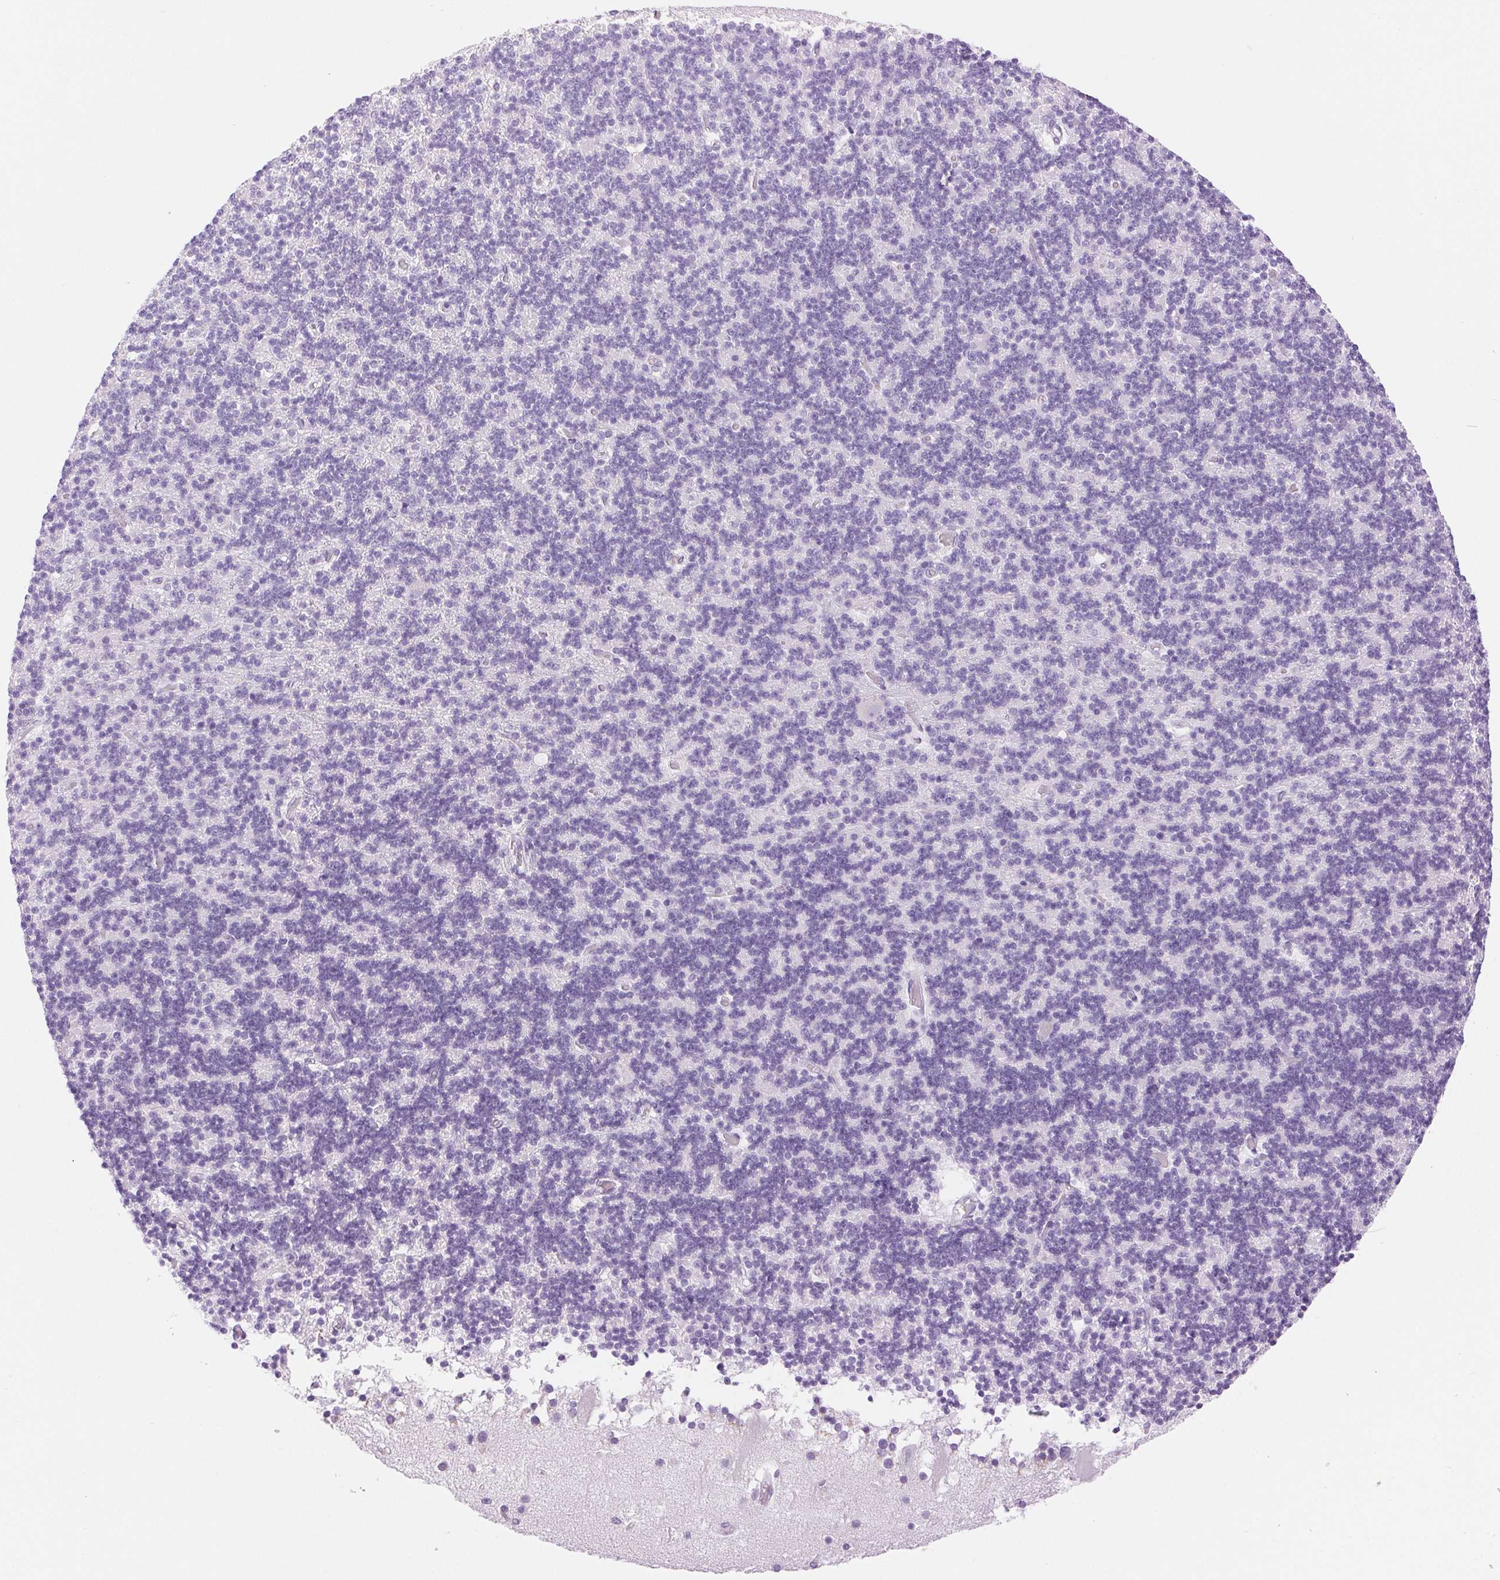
{"staining": {"intensity": "negative", "quantity": "none", "location": "none"}, "tissue": "cerebellum", "cell_type": "Cells in granular layer", "image_type": "normal", "snomed": [{"axis": "morphology", "description": "Normal tissue, NOS"}, {"axis": "topography", "description": "Cerebellum"}], "caption": "A photomicrograph of cerebellum stained for a protein exhibits no brown staining in cells in granular layer. (DAB (3,3'-diaminobenzidine) IHC, high magnification).", "gene": "SERPINB3", "patient": {"sex": "male", "age": 70}}